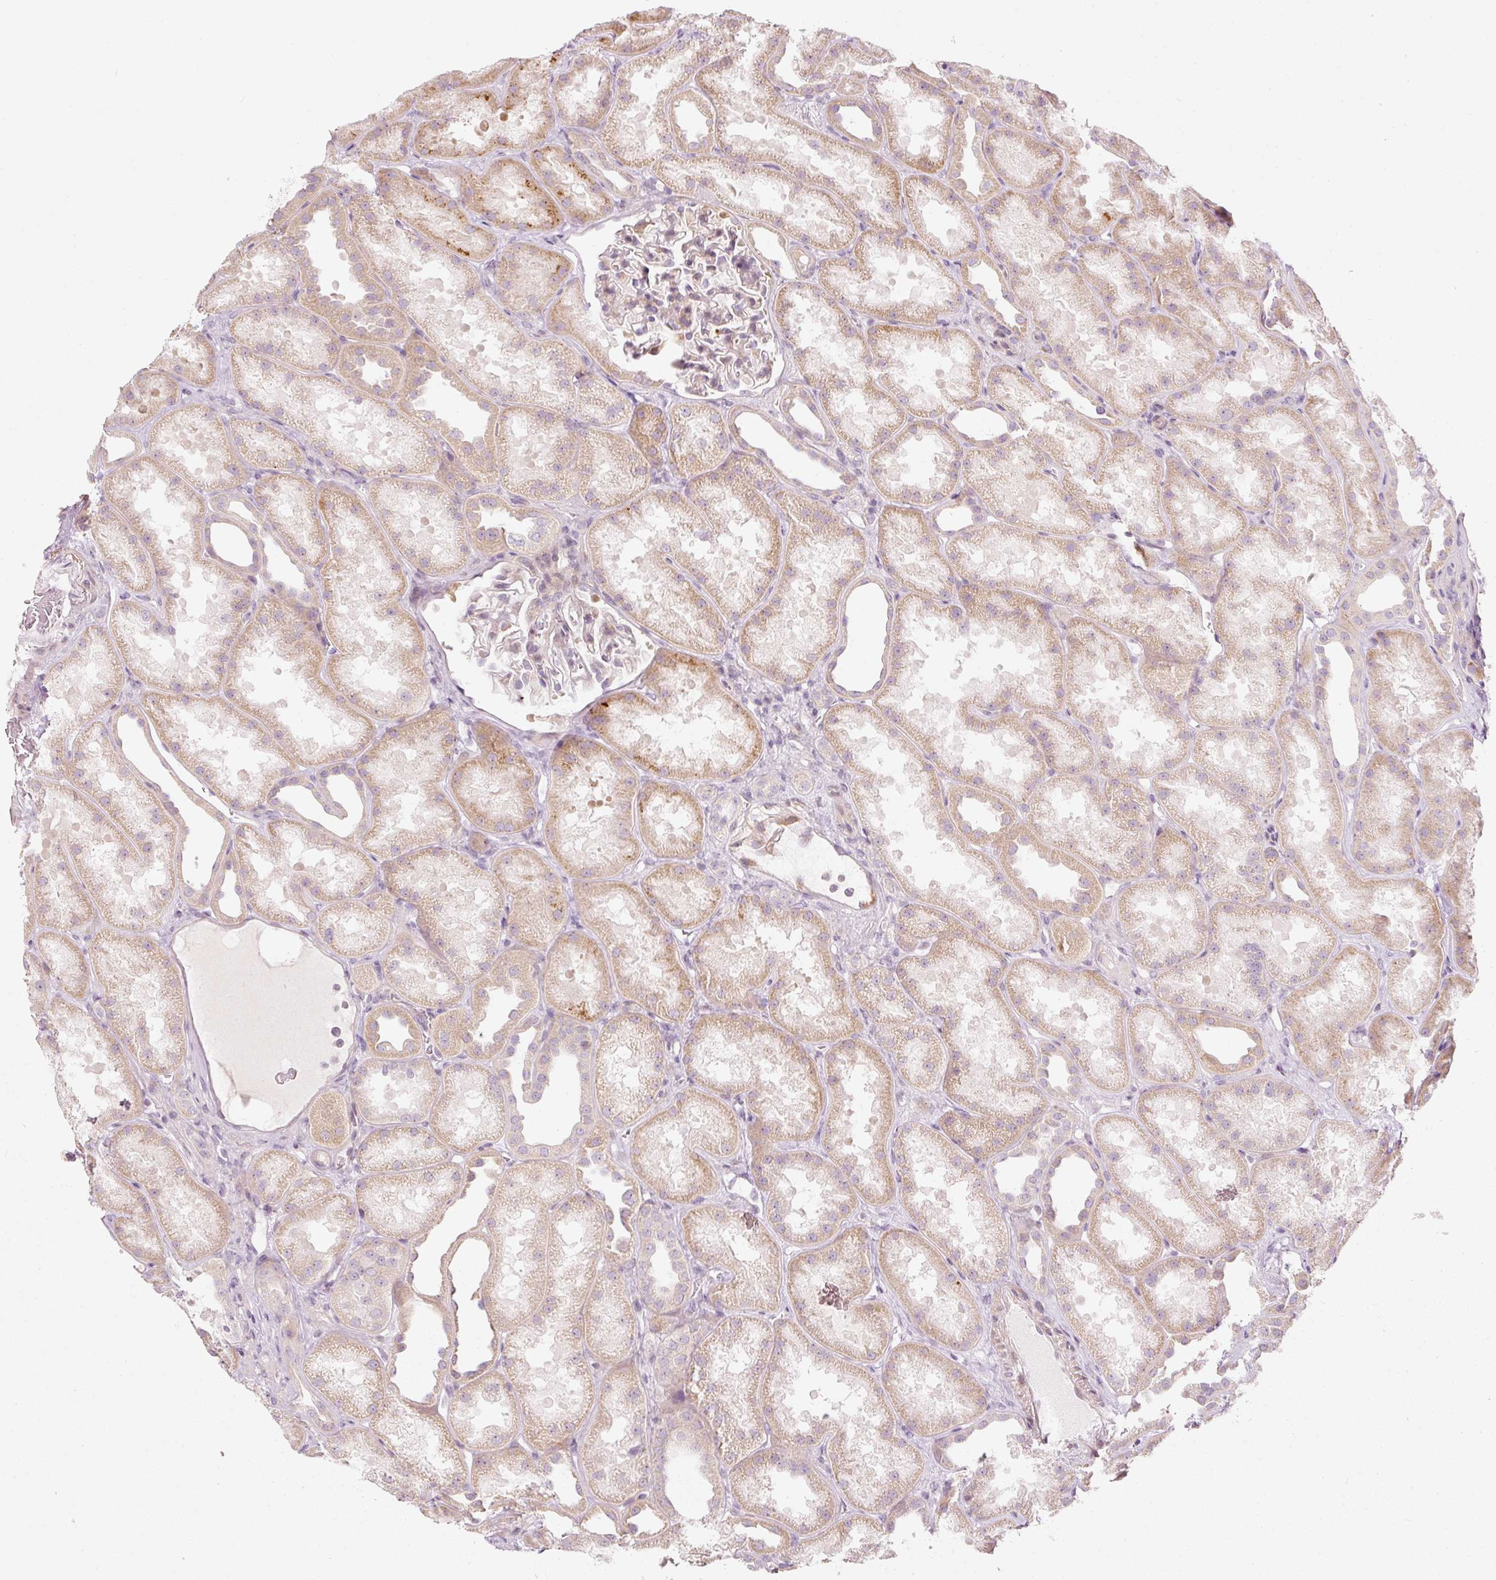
{"staining": {"intensity": "weak", "quantity": "<25%", "location": "cytoplasmic/membranous"}, "tissue": "kidney", "cell_type": "Cells in glomeruli", "image_type": "normal", "snomed": [{"axis": "morphology", "description": "Normal tissue, NOS"}, {"axis": "topography", "description": "Kidney"}], "caption": "High power microscopy micrograph of an immunohistochemistry (IHC) histopathology image of normal kidney, revealing no significant staining in cells in glomeruli. (Immunohistochemistry (ihc), brightfield microscopy, high magnification).", "gene": "SLC20A1", "patient": {"sex": "male", "age": 61}}